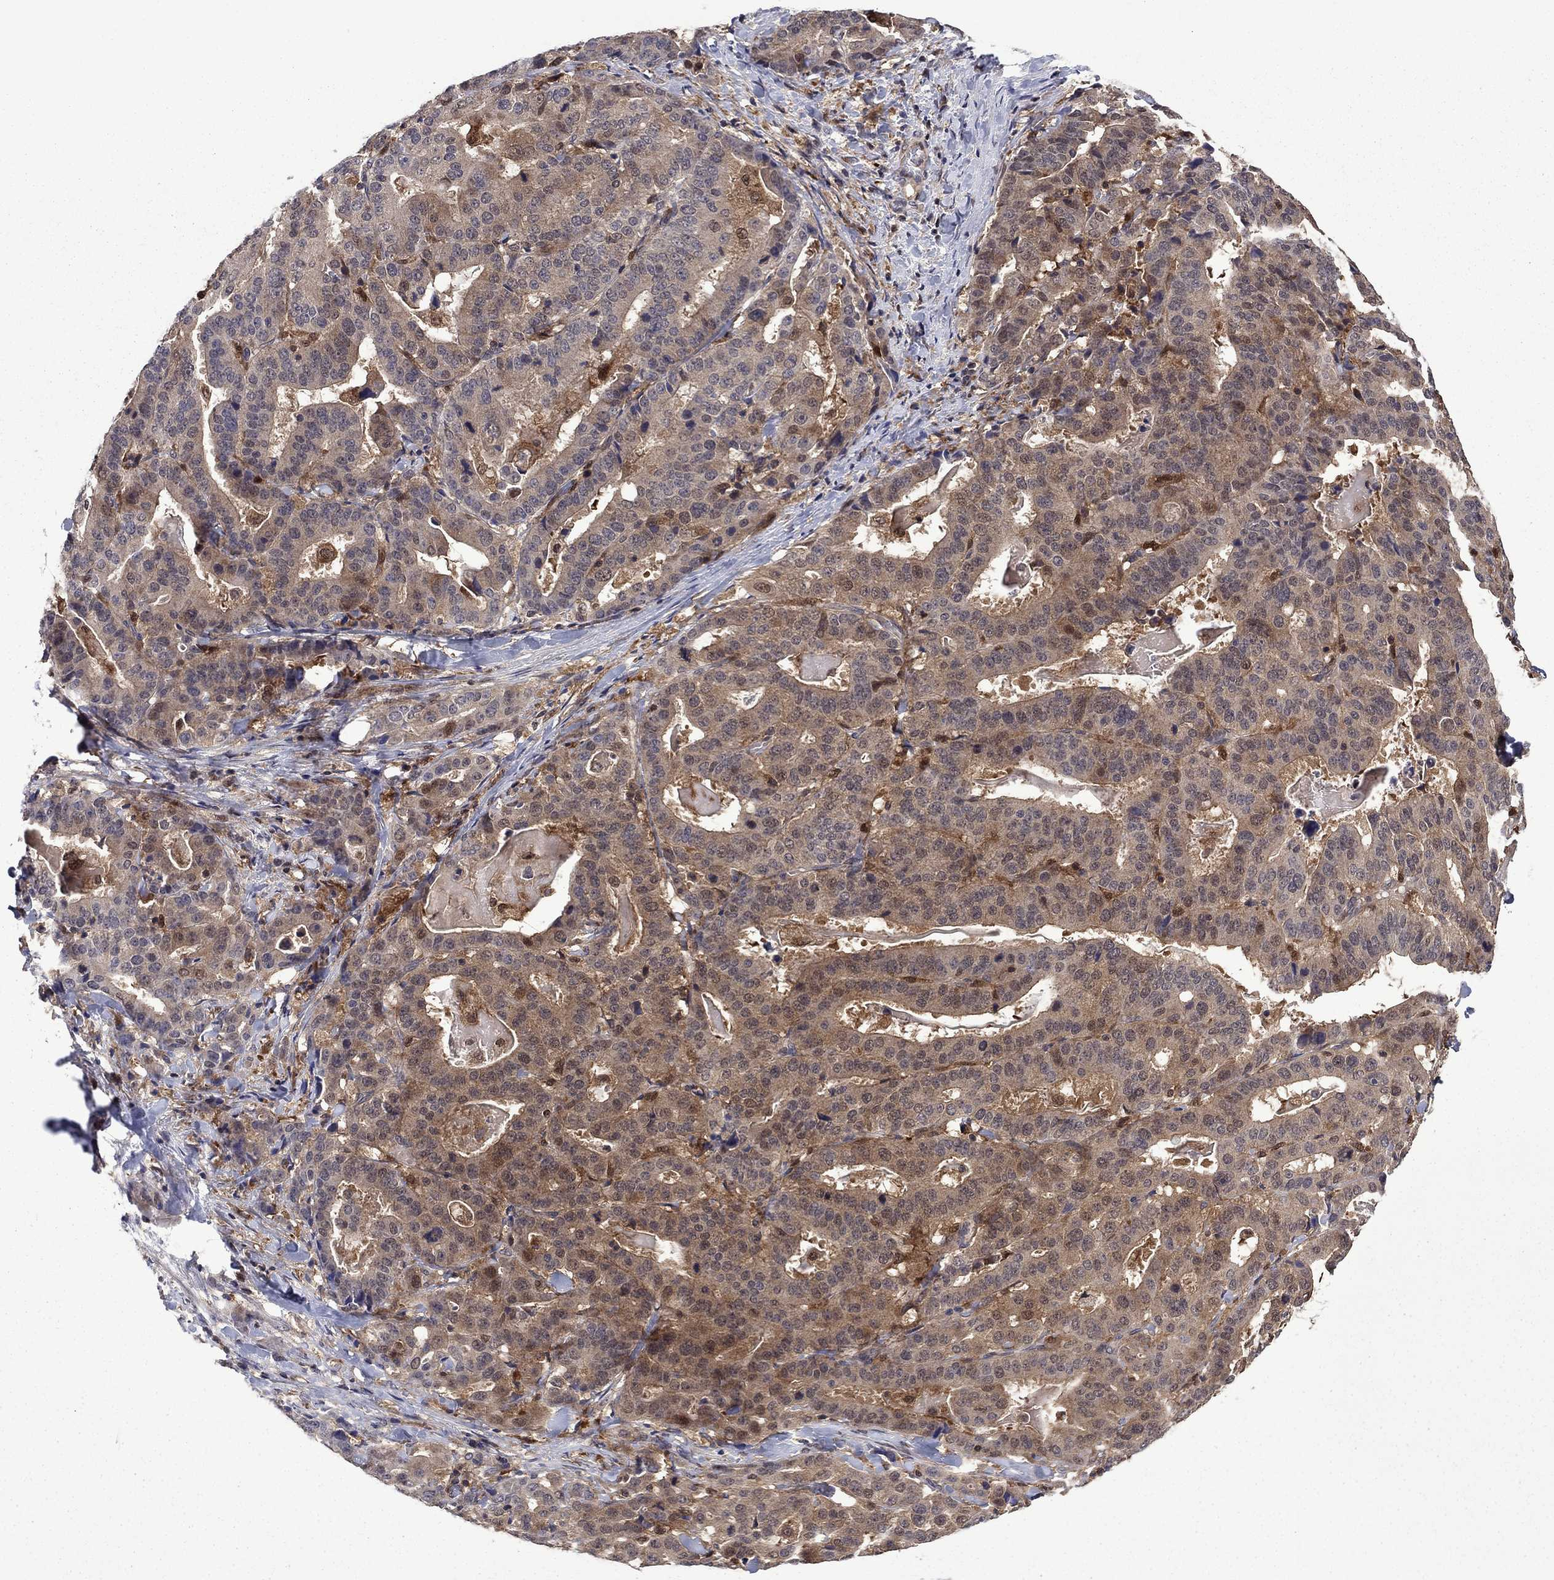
{"staining": {"intensity": "moderate", "quantity": "25%-75%", "location": "cytoplasmic/membranous"}, "tissue": "stomach cancer", "cell_type": "Tumor cells", "image_type": "cancer", "snomed": [{"axis": "morphology", "description": "Adenocarcinoma, NOS"}, {"axis": "topography", "description": "Stomach"}], "caption": "A micrograph of stomach adenocarcinoma stained for a protein displays moderate cytoplasmic/membranous brown staining in tumor cells. (DAB (3,3'-diaminobenzidine) IHC with brightfield microscopy, high magnification).", "gene": "TPMT", "patient": {"sex": "male", "age": 48}}